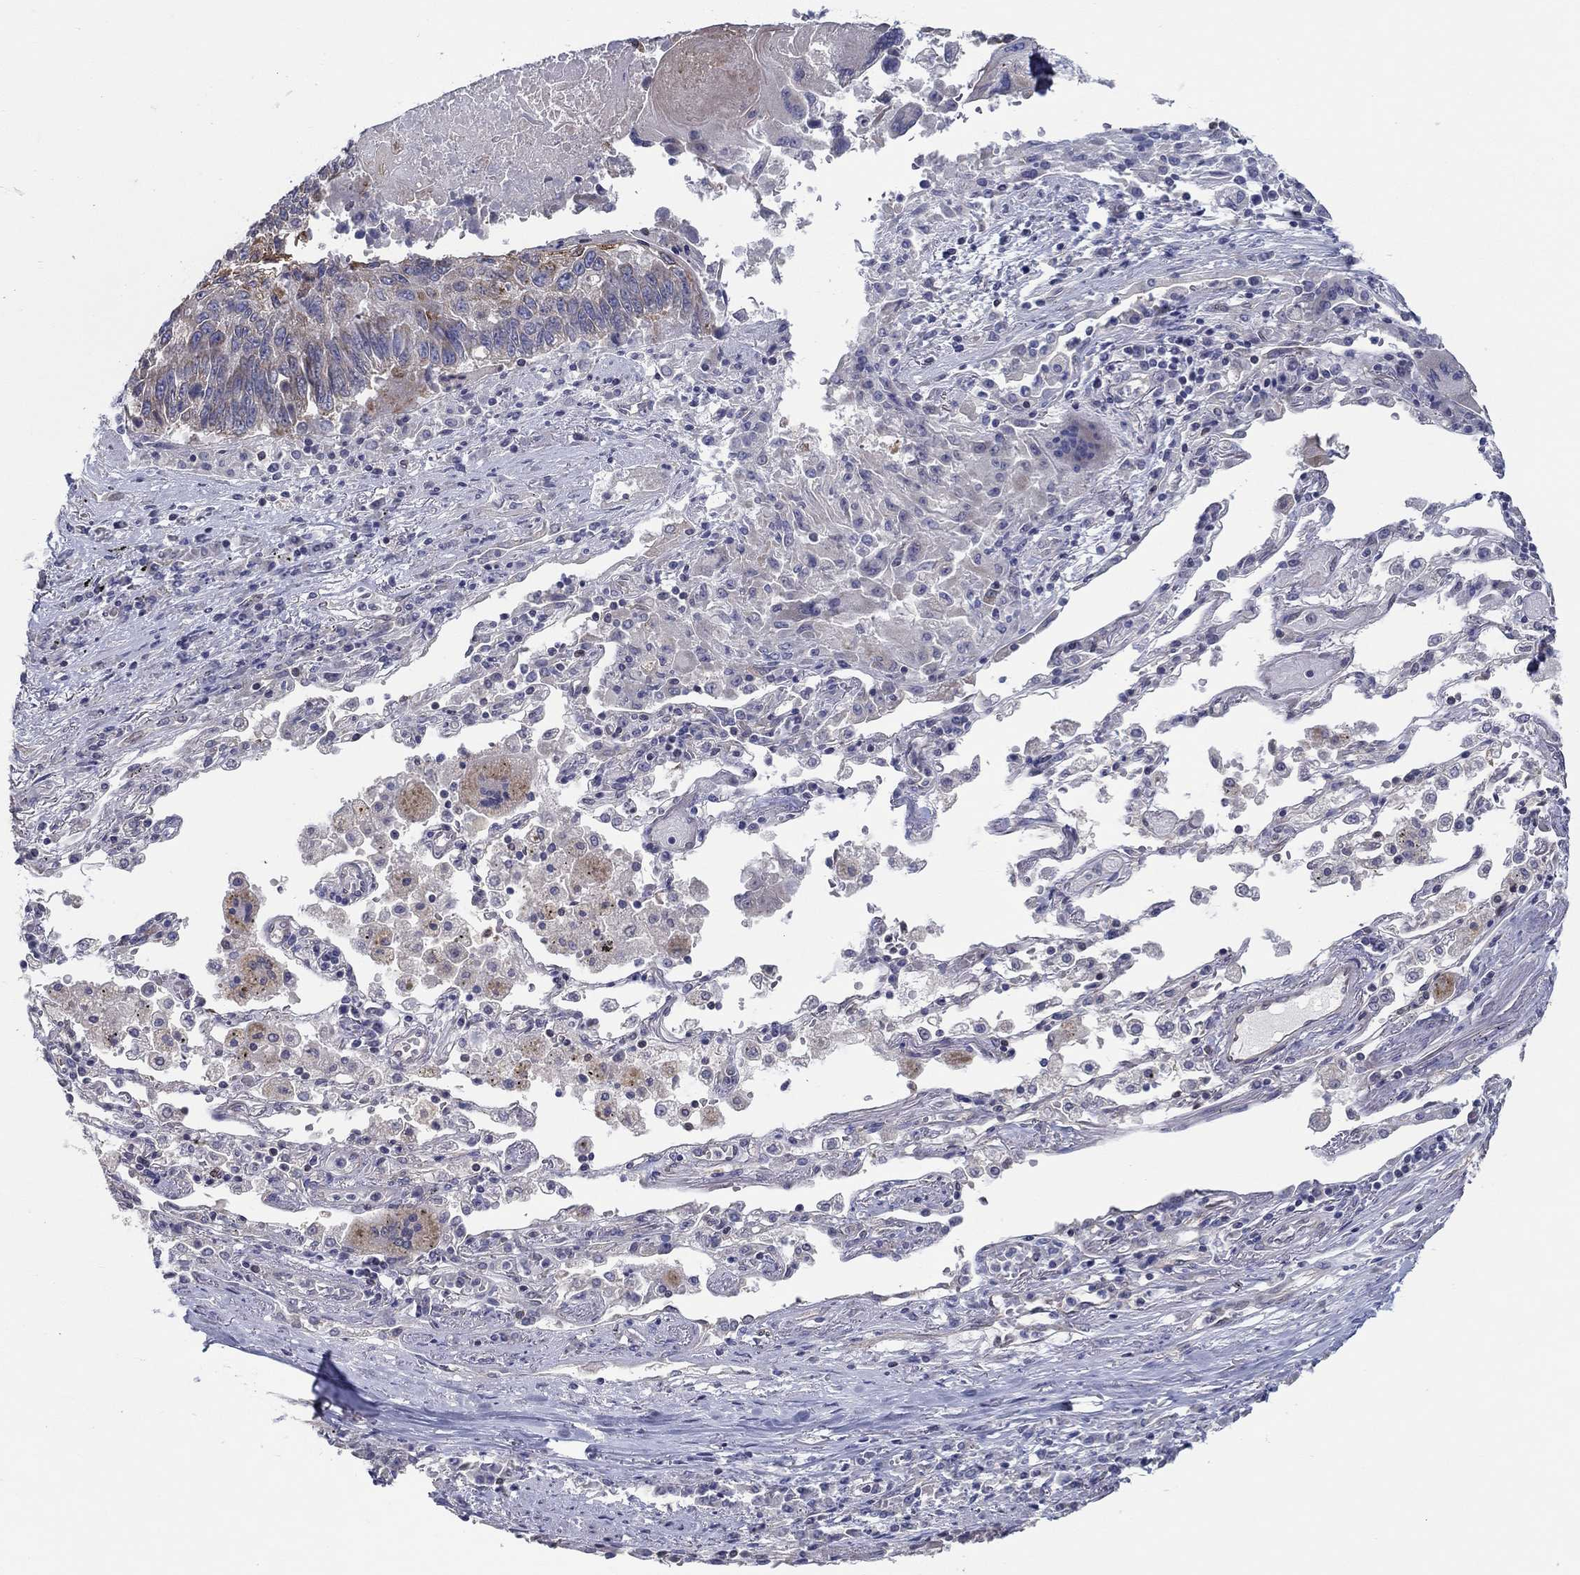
{"staining": {"intensity": "negative", "quantity": "none", "location": "none"}, "tissue": "lung cancer", "cell_type": "Tumor cells", "image_type": "cancer", "snomed": [{"axis": "morphology", "description": "Squamous cell carcinoma, NOS"}, {"axis": "topography", "description": "Lung"}], "caption": "This micrograph is of lung squamous cell carcinoma stained with immunohistochemistry to label a protein in brown with the nuclei are counter-stained blue. There is no expression in tumor cells.", "gene": "ERMP1", "patient": {"sex": "male", "age": 73}}